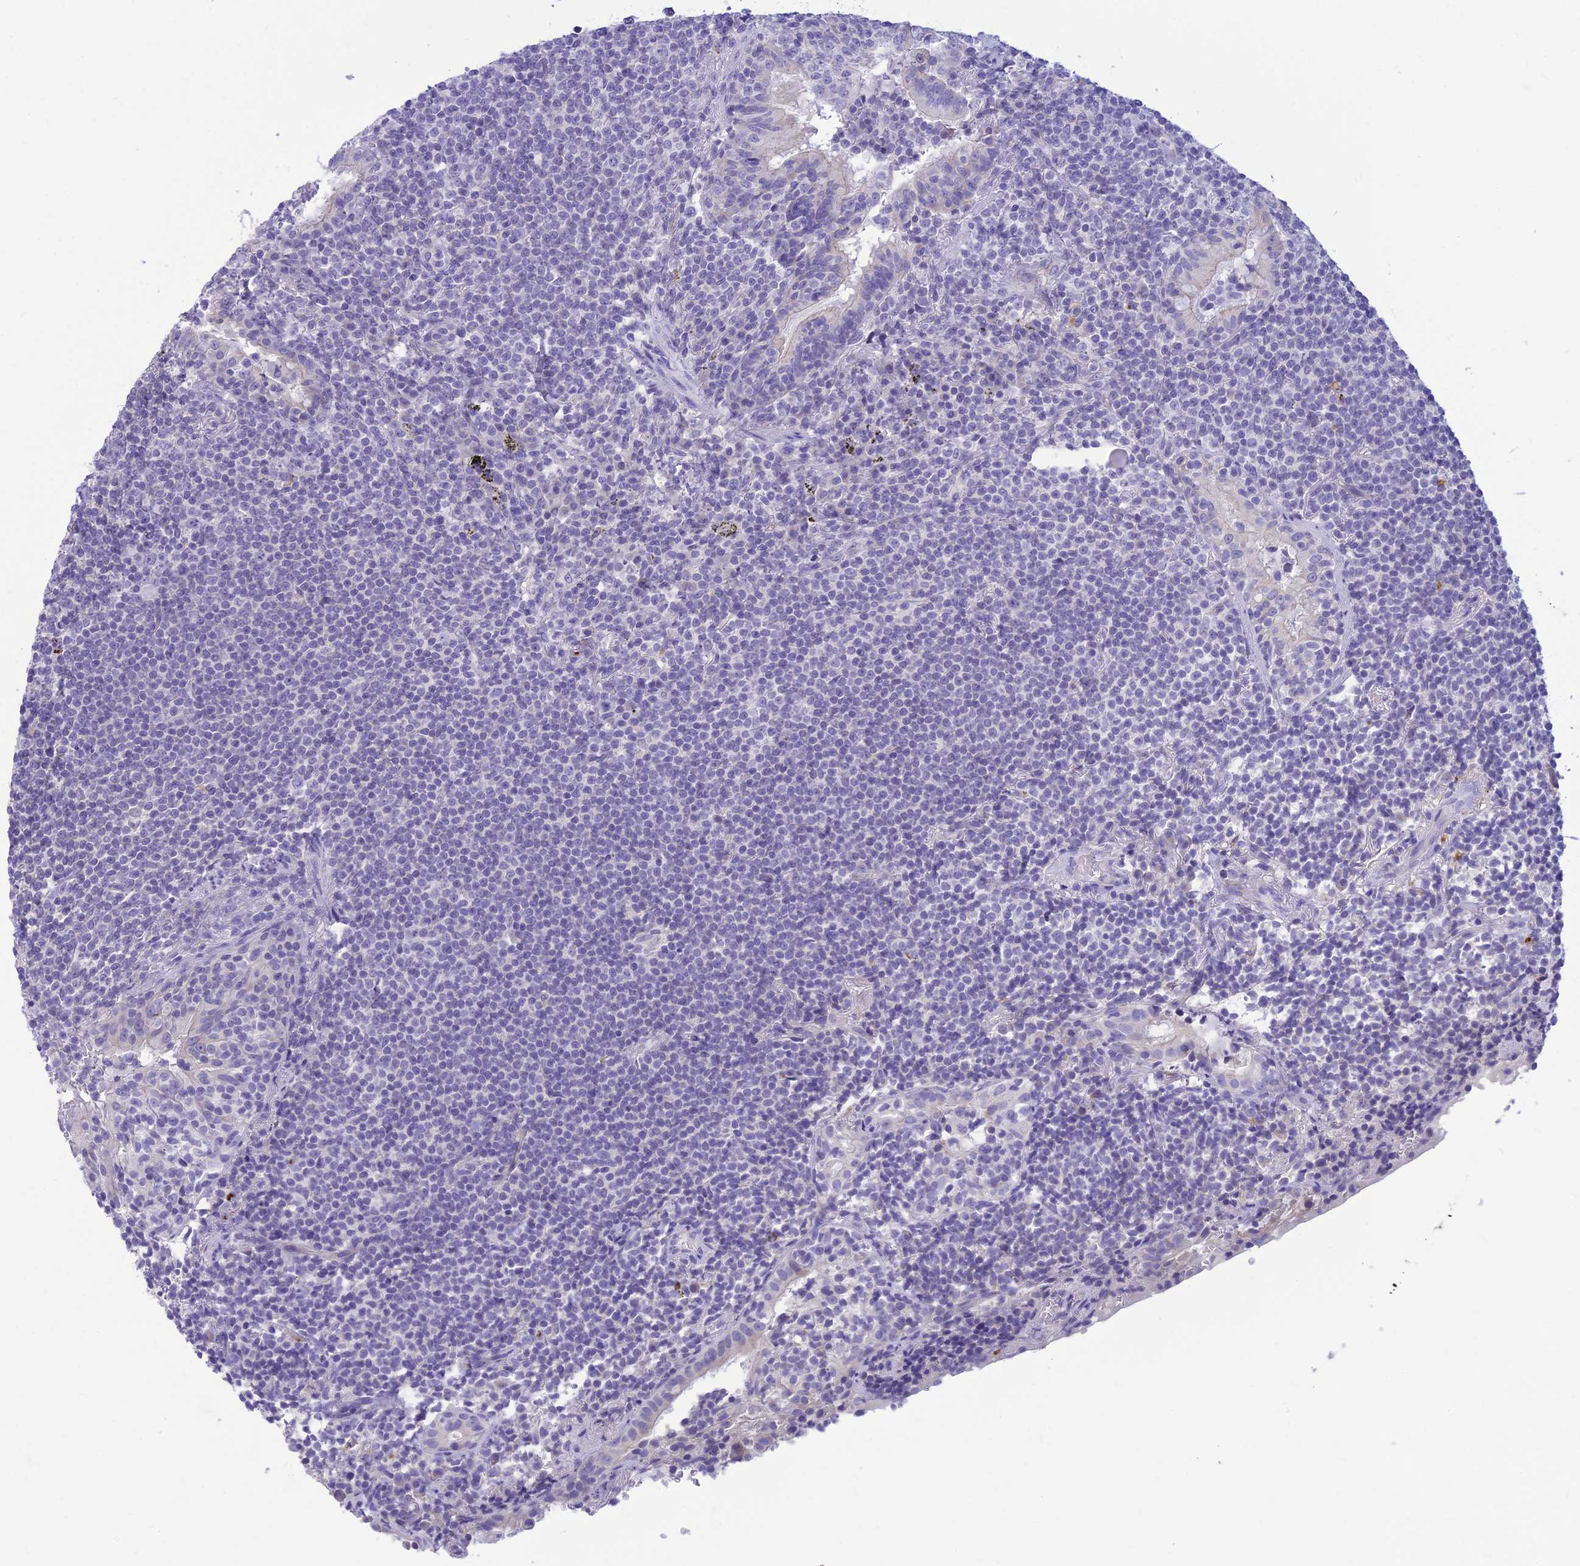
{"staining": {"intensity": "negative", "quantity": "none", "location": "none"}, "tissue": "lymphoma", "cell_type": "Tumor cells", "image_type": "cancer", "snomed": [{"axis": "morphology", "description": "Malignant lymphoma, non-Hodgkin's type, Low grade"}, {"axis": "topography", "description": "Lung"}], "caption": "An immunohistochemistry histopathology image of malignant lymphoma, non-Hodgkin's type (low-grade) is shown. There is no staining in tumor cells of malignant lymphoma, non-Hodgkin's type (low-grade).", "gene": "DHDH", "patient": {"sex": "female", "age": 71}}